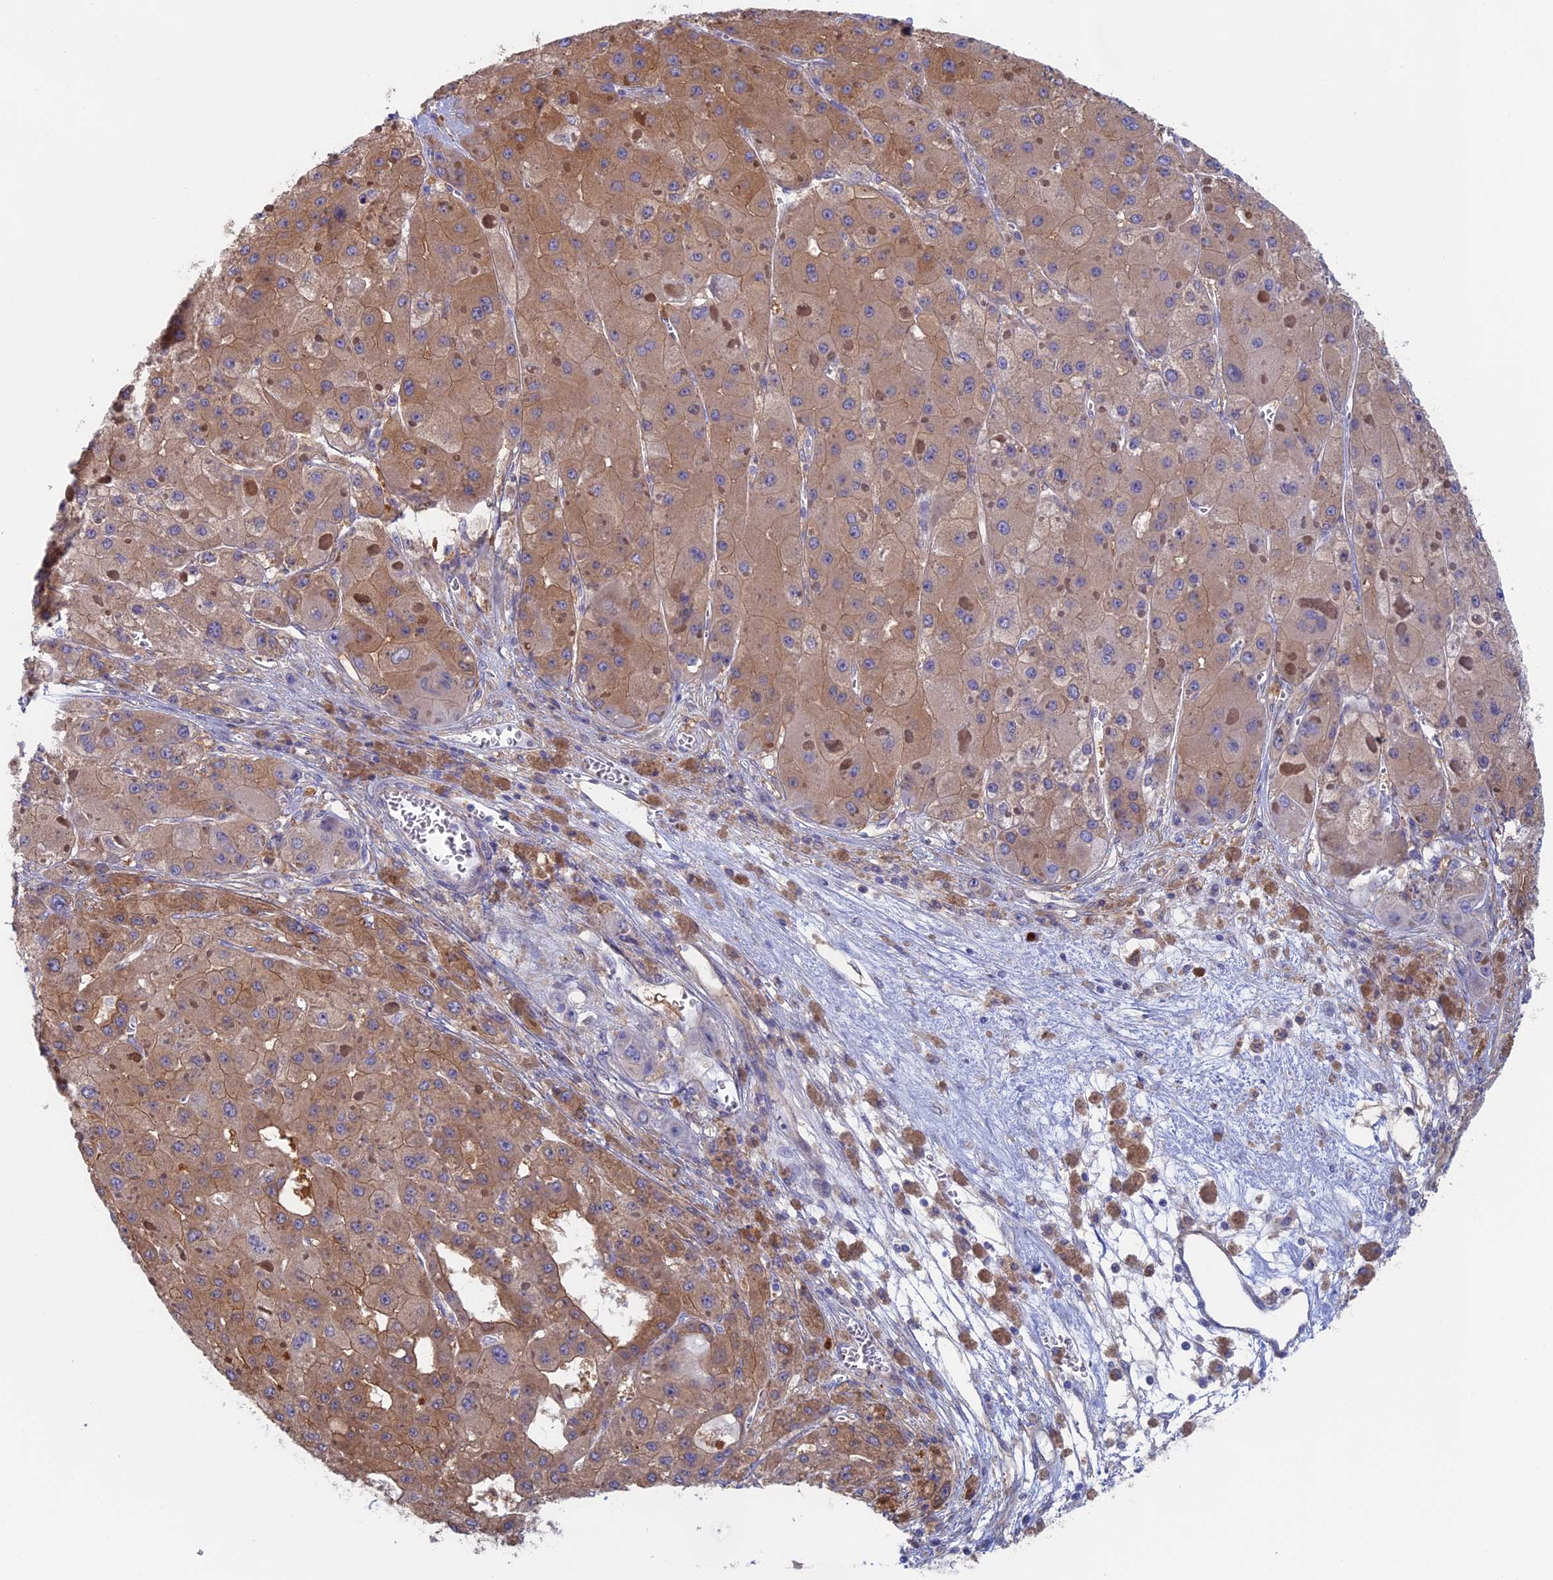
{"staining": {"intensity": "moderate", "quantity": "25%-75%", "location": "cytoplasmic/membranous"}, "tissue": "liver cancer", "cell_type": "Tumor cells", "image_type": "cancer", "snomed": [{"axis": "morphology", "description": "Carcinoma, Hepatocellular, NOS"}, {"axis": "topography", "description": "Liver"}], "caption": "Immunohistochemical staining of liver cancer exhibits medium levels of moderate cytoplasmic/membranous positivity in about 25%-75% of tumor cells.", "gene": "SYNDIG1L", "patient": {"sex": "female", "age": 73}}